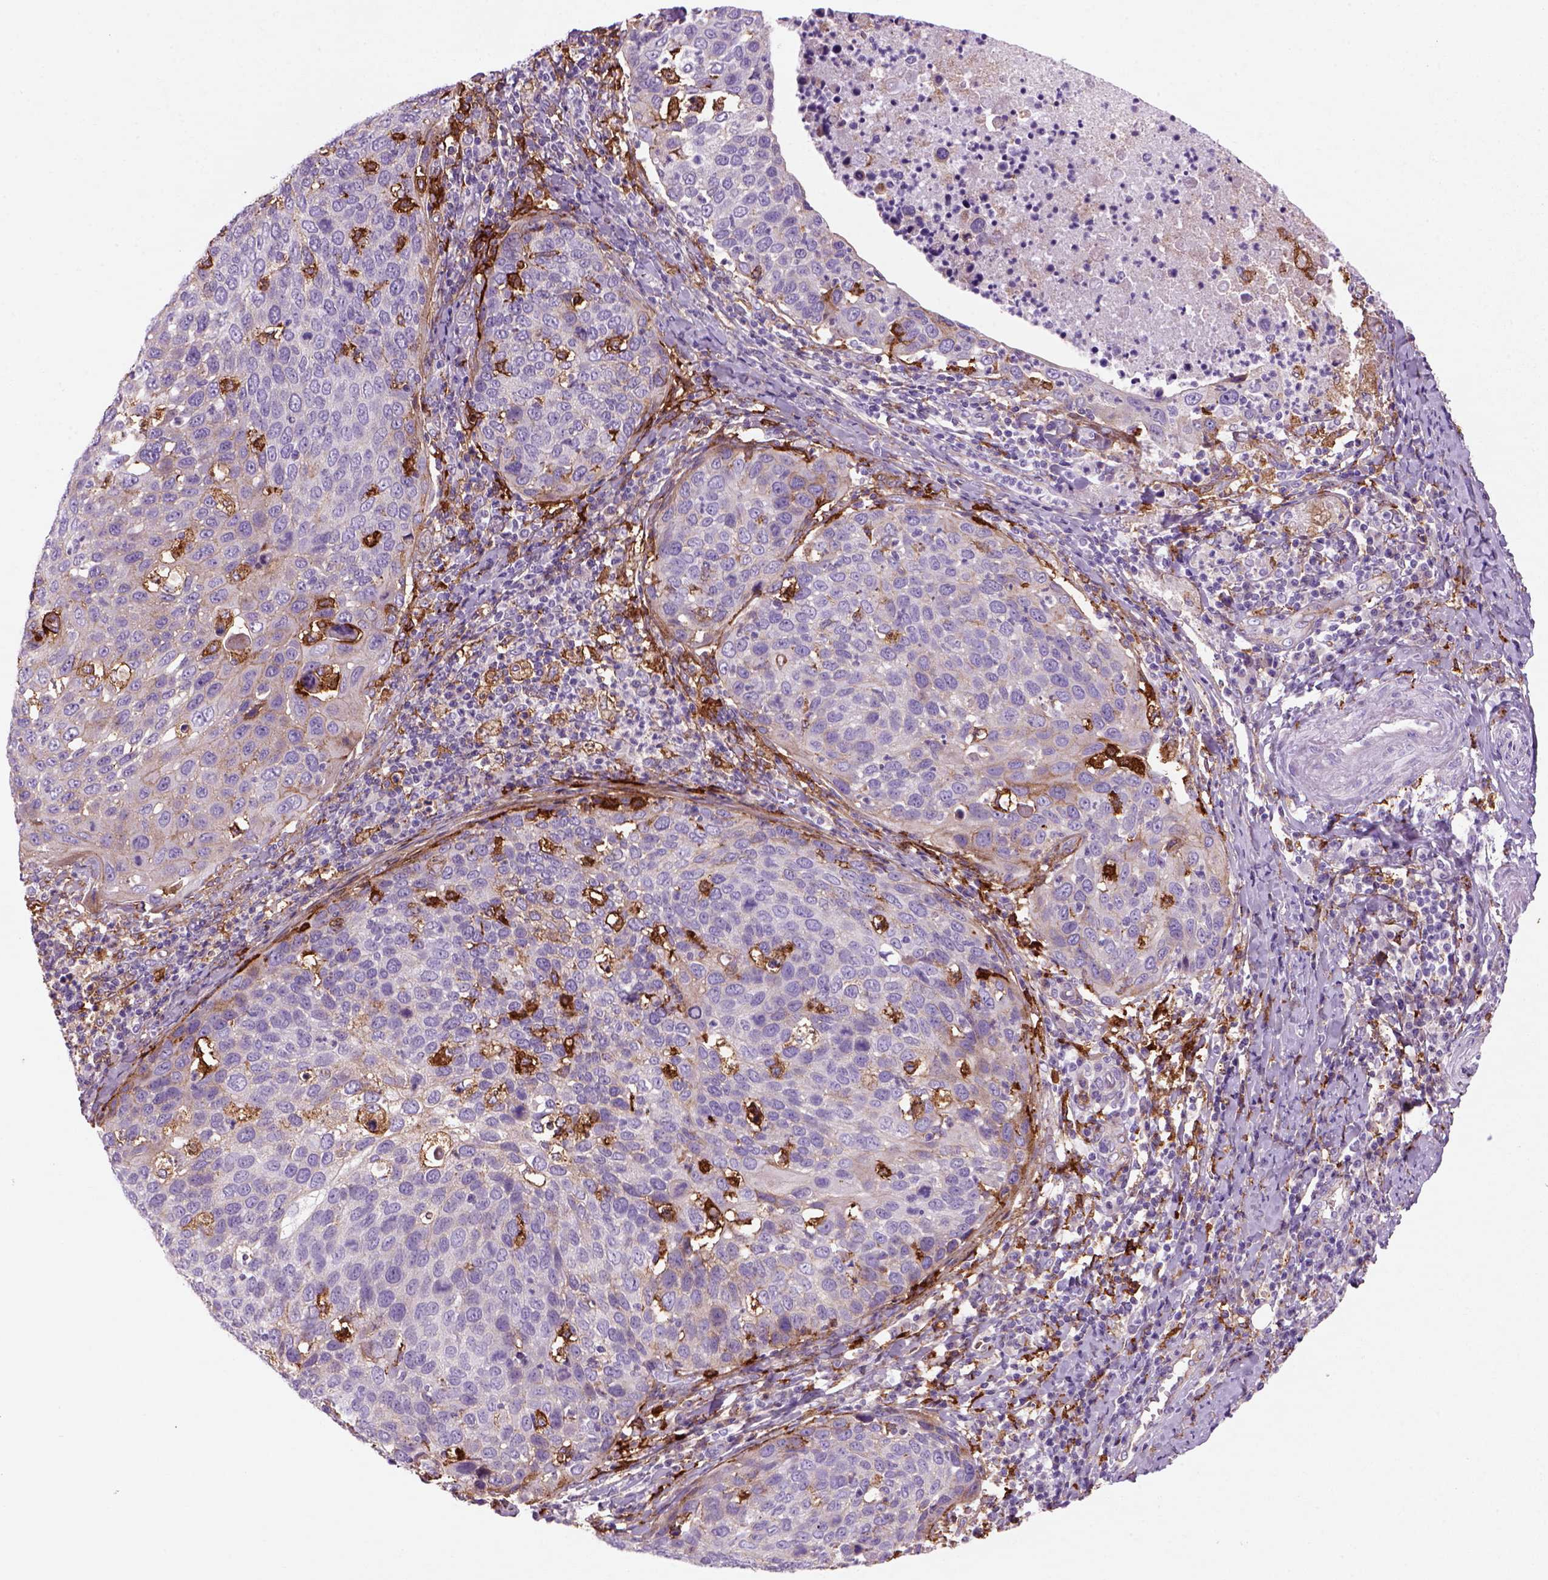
{"staining": {"intensity": "negative", "quantity": "none", "location": "none"}, "tissue": "cervical cancer", "cell_type": "Tumor cells", "image_type": "cancer", "snomed": [{"axis": "morphology", "description": "Squamous cell carcinoma, NOS"}, {"axis": "topography", "description": "Cervix"}], "caption": "DAB (3,3'-diaminobenzidine) immunohistochemical staining of human cervical cancer (squamous cell carcinoma) displays no significant expression in tumor cells.", "gene": "MARCKS", "patient": {"sex": "female", "age": 54}}